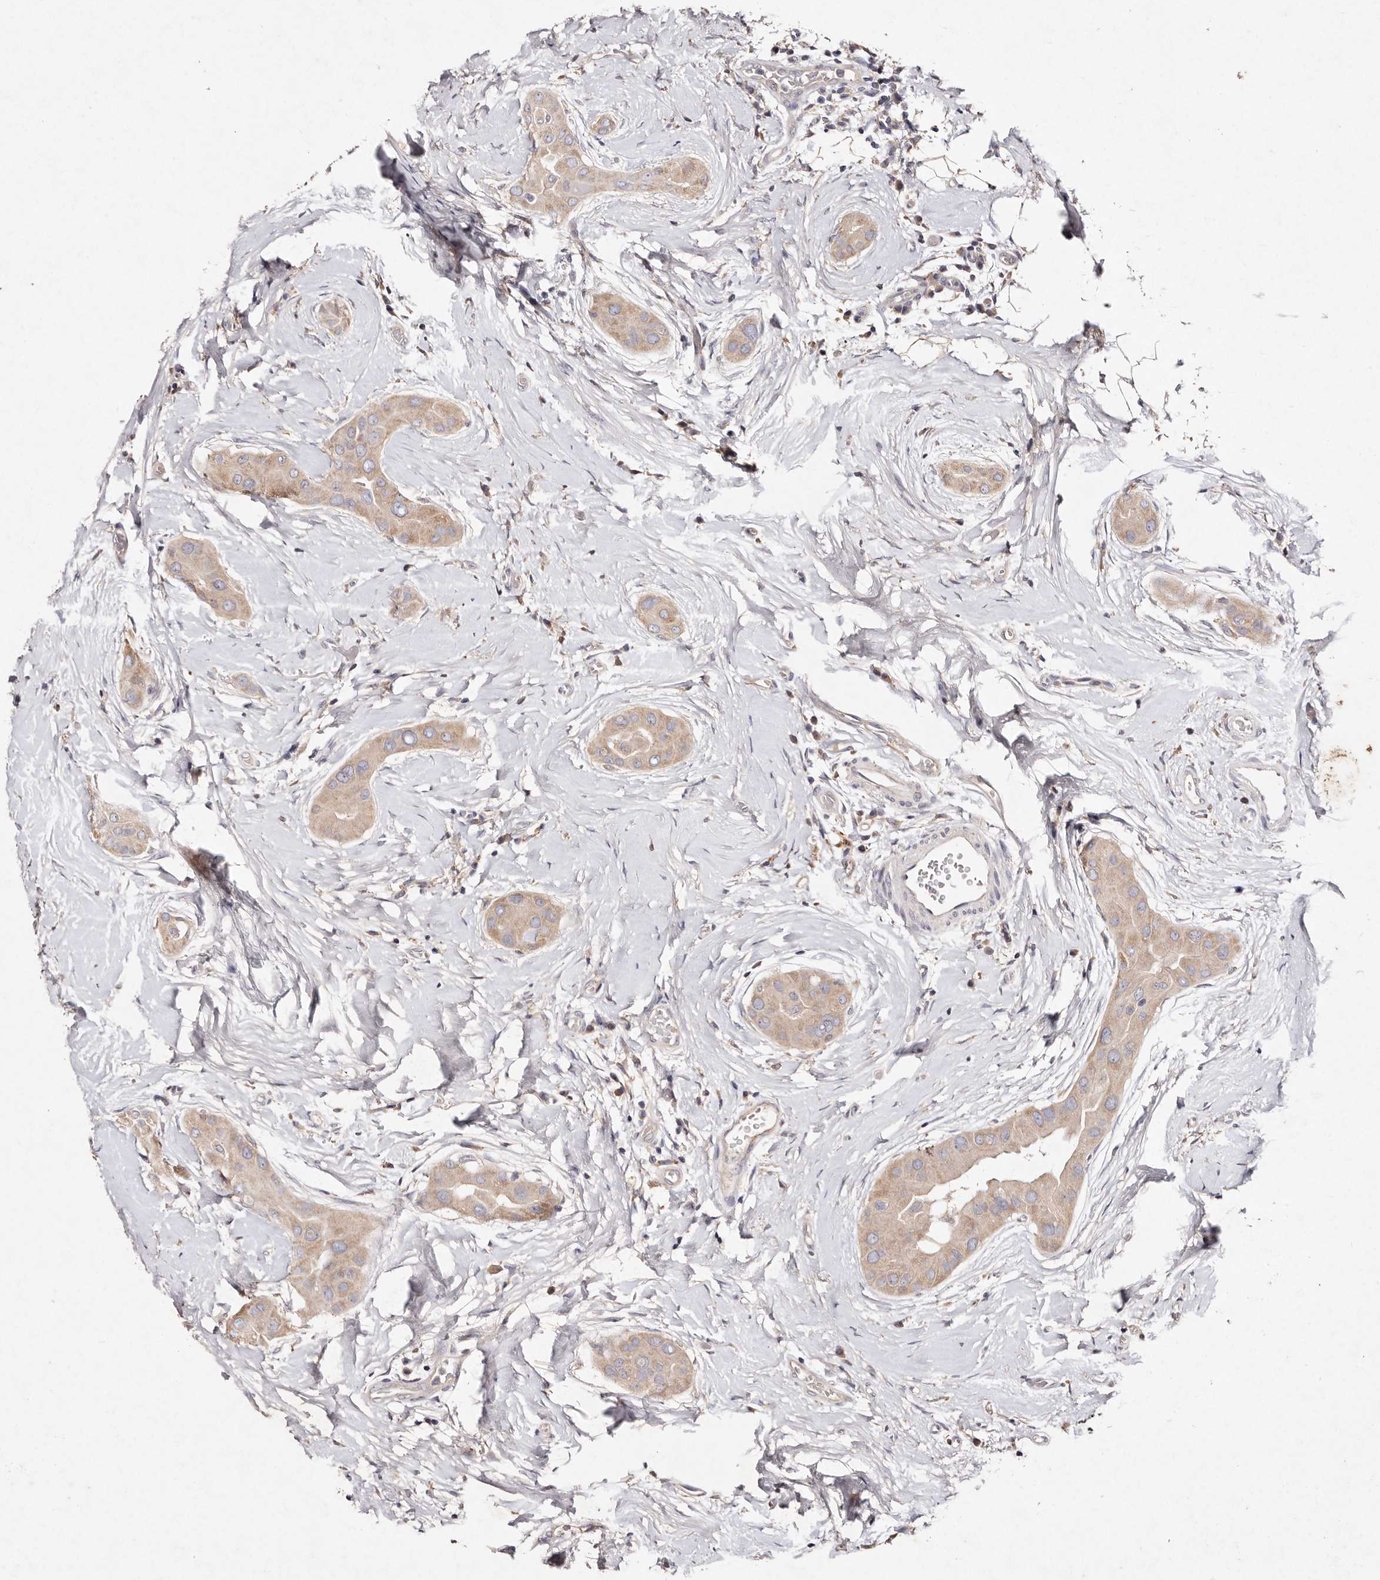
{"staining": {"intensity": "weak", "quantity": ">75%", "location": "cytoplasmic/membranous"}, "tissue": "thyroid cancer", "cell_type": "Tumor cells", "image_type": "cancer", "snomed": [{"axis": "morphology", "description": "Papillary adenocarcinoma, NOS"}, {"axis": "topography", "description": "Thyroid gland"}], "caption": "Brown immunohistochemical staining in papillary adenocarcinoma (thyroid) displays weak cytoplasmic/membranous positivity in approximately >75% of tumor cells.", "gene": "TSC2", "patient": {"sex": "male", "age": 33}}